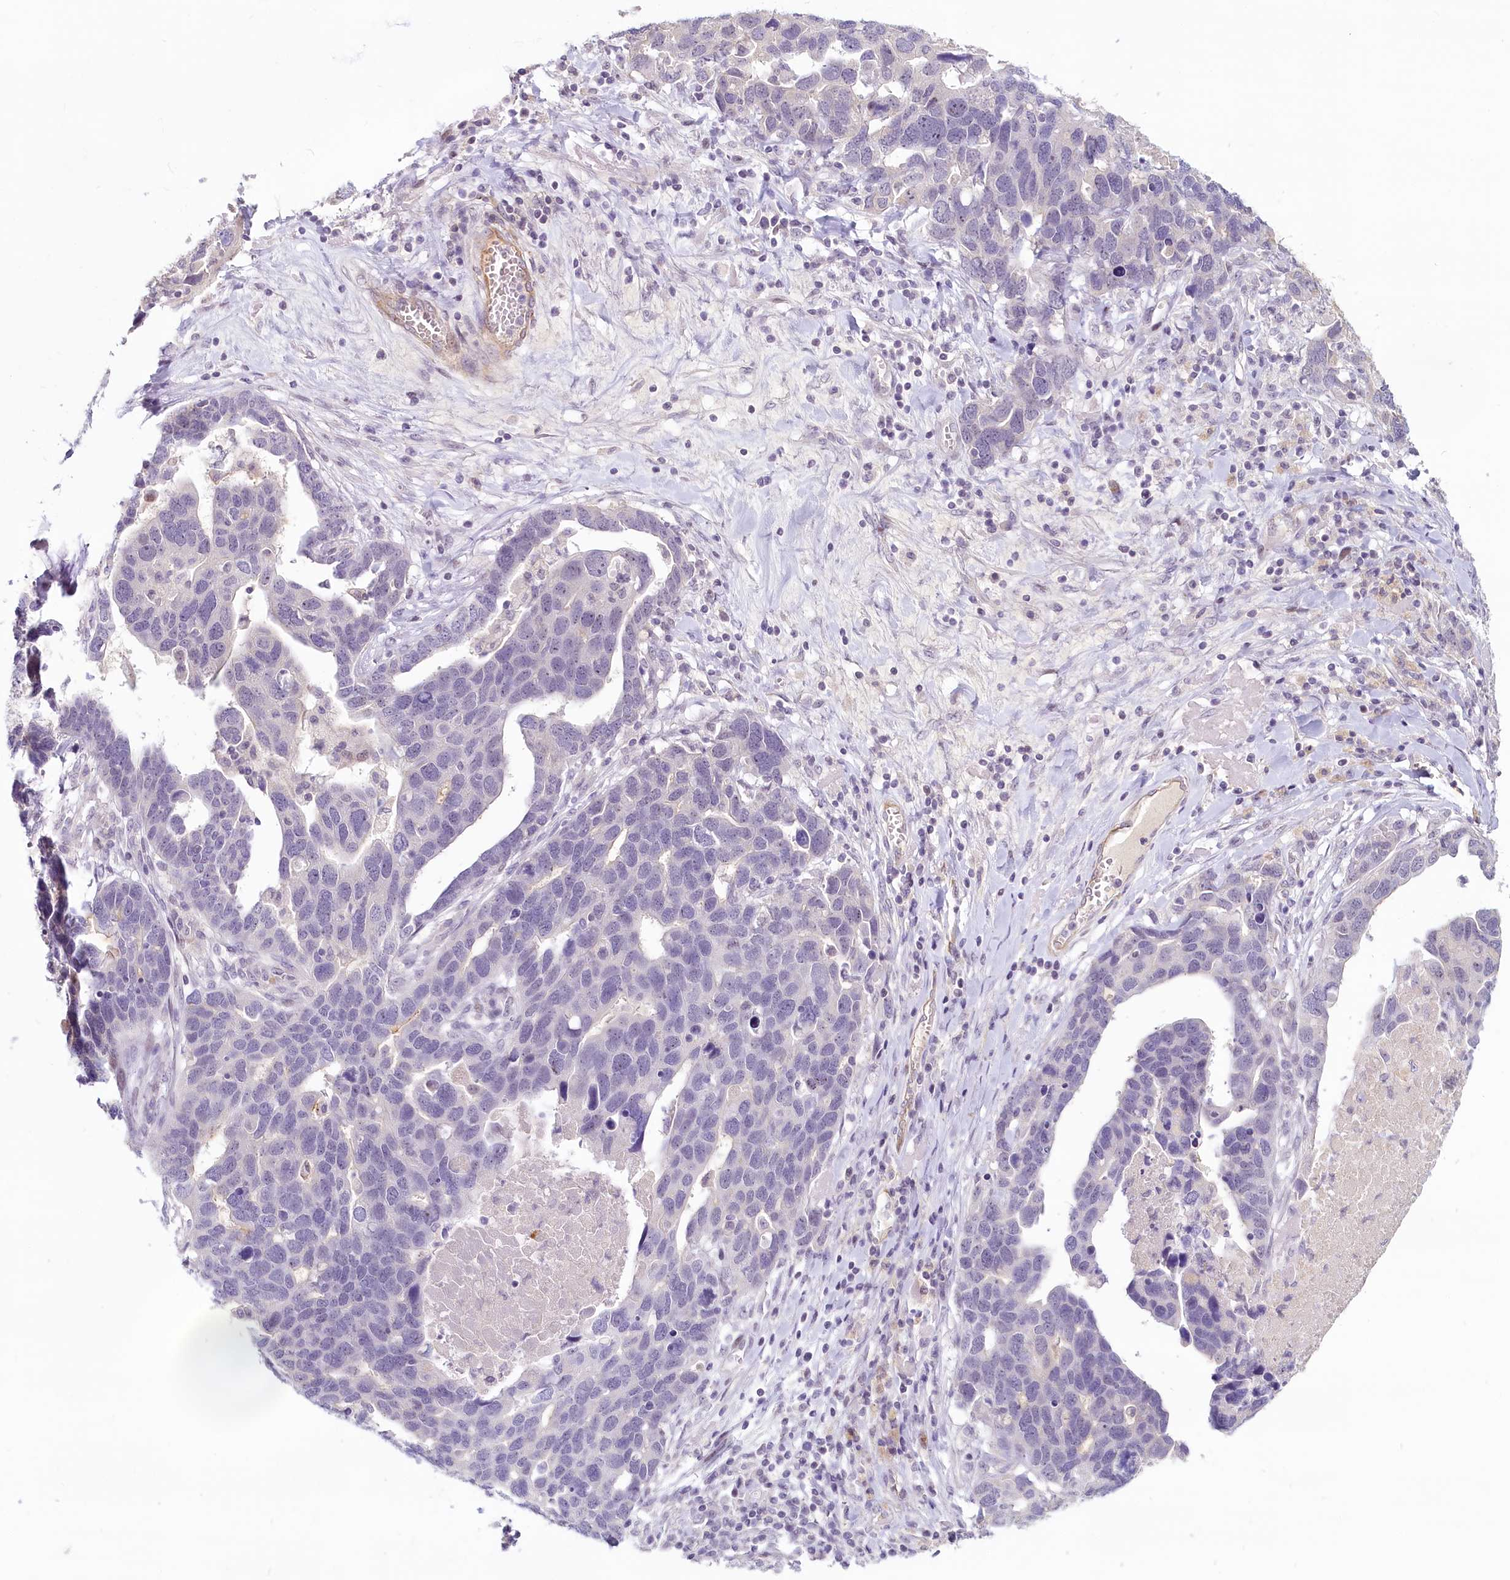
{"staining": {"intensity": "negative", "quantity": "none", "location": "none"}, "tissue": "ovarian cancer", "cell_type": "Tumor cells", "image_type": "cancer", "snomed": [{"axis": "morphology", "description": "Cystadenocarcinoma, serous, NOS"}, {"axis": "topography", "description": "Ovary"}], "caption": "IHC micrograph of human ovarian cancer stained for a protein (brown), which demonstrates no expression in tumor cells.", "gene": "PROCR", "patient": {"sex": "female", "age": 54}}